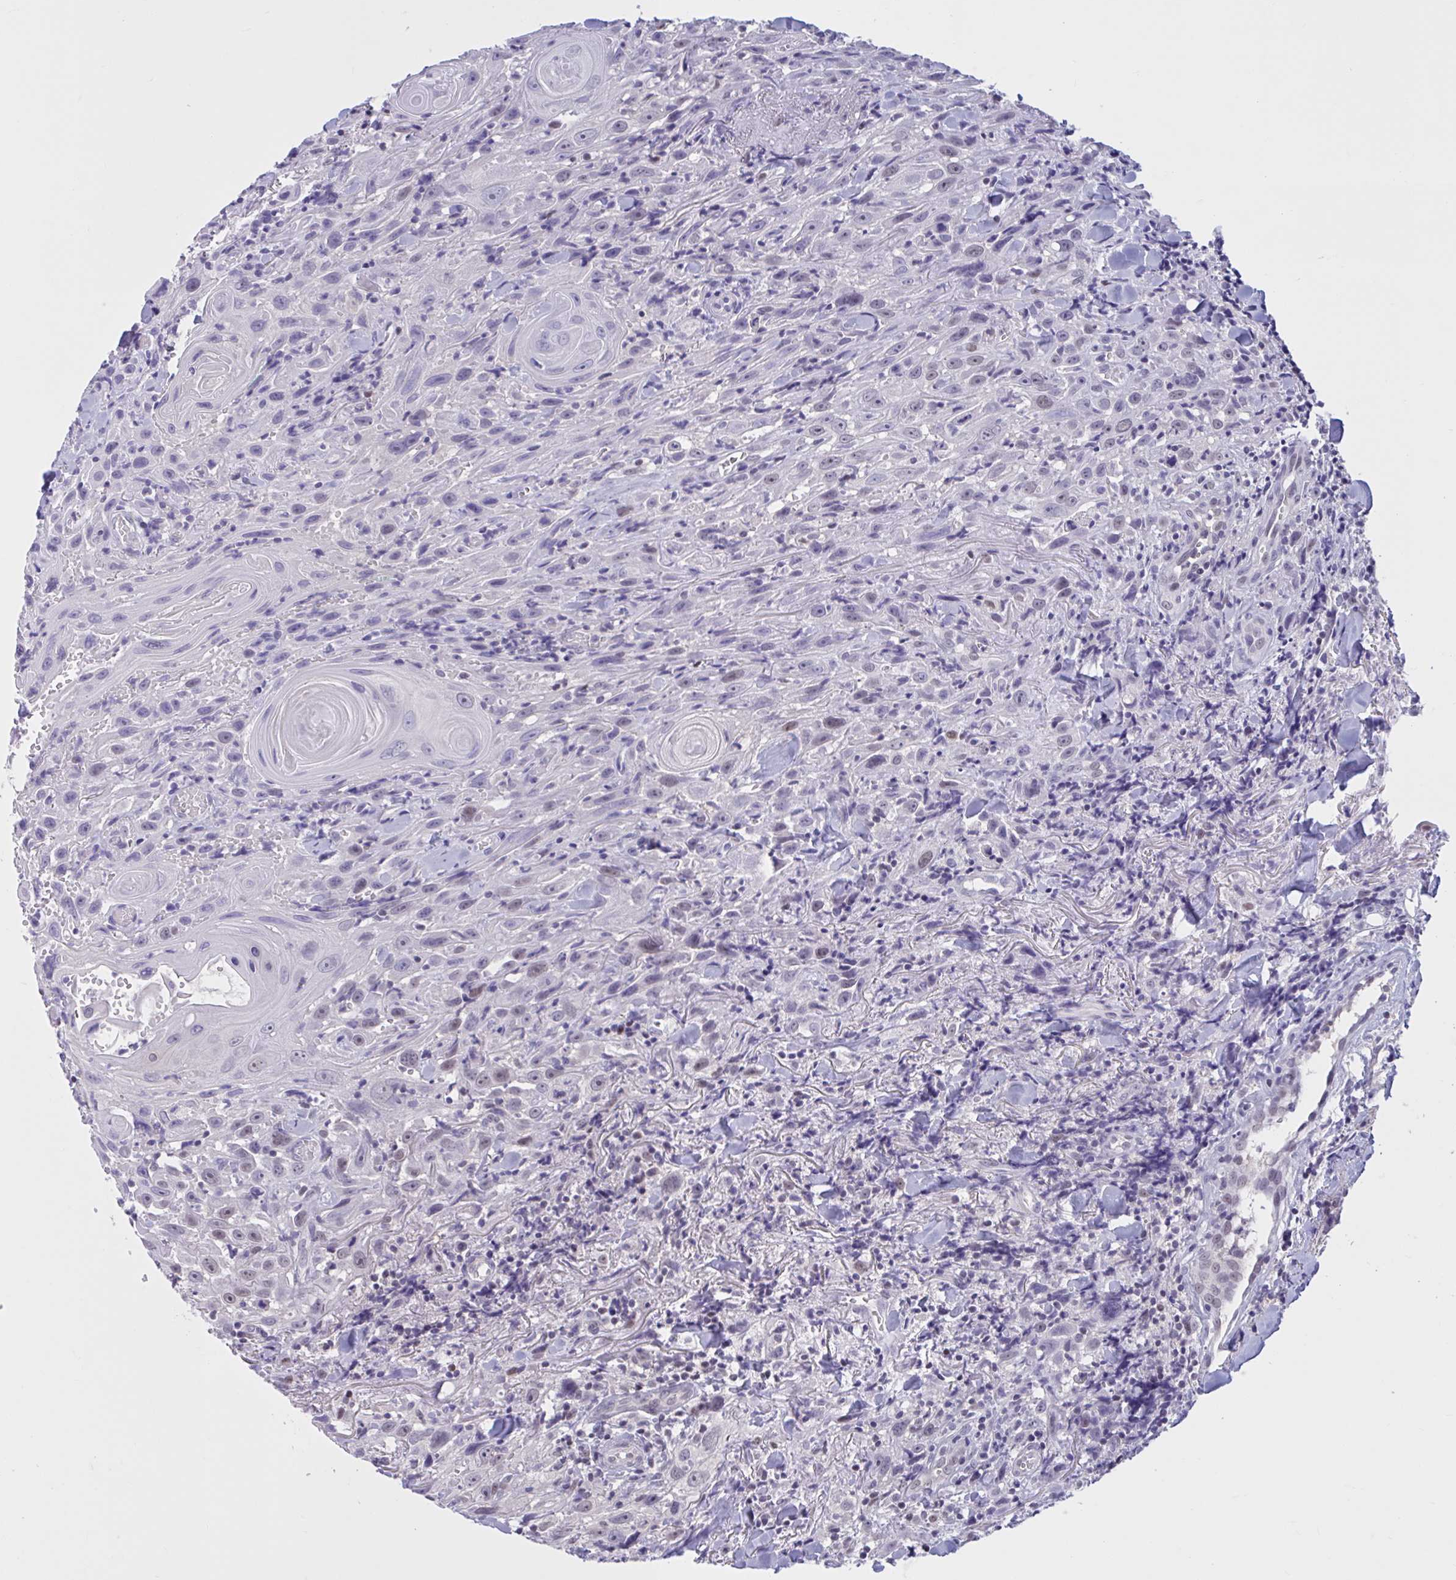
{"staining": {"intensity": "weak", "quantity": "<25%", "location": "nuclear"}, "tissue": "head and neck cancer", "cell_type": "Tumor cells", "image_type": "cancer", "snomed": [{"axis": "morphology", "description": "Squamous cell carcinoma, NOS"}, {"axis": "topography", "description": "Head-Neck"}], "caption": "This is a photomicrograph of IHC staining of head and neck cancer (squamous cell carcinoma), which shows no positivity in tumor cells.", "gene": "RBL1", "patient": {"sex": "female", "age": 95}}